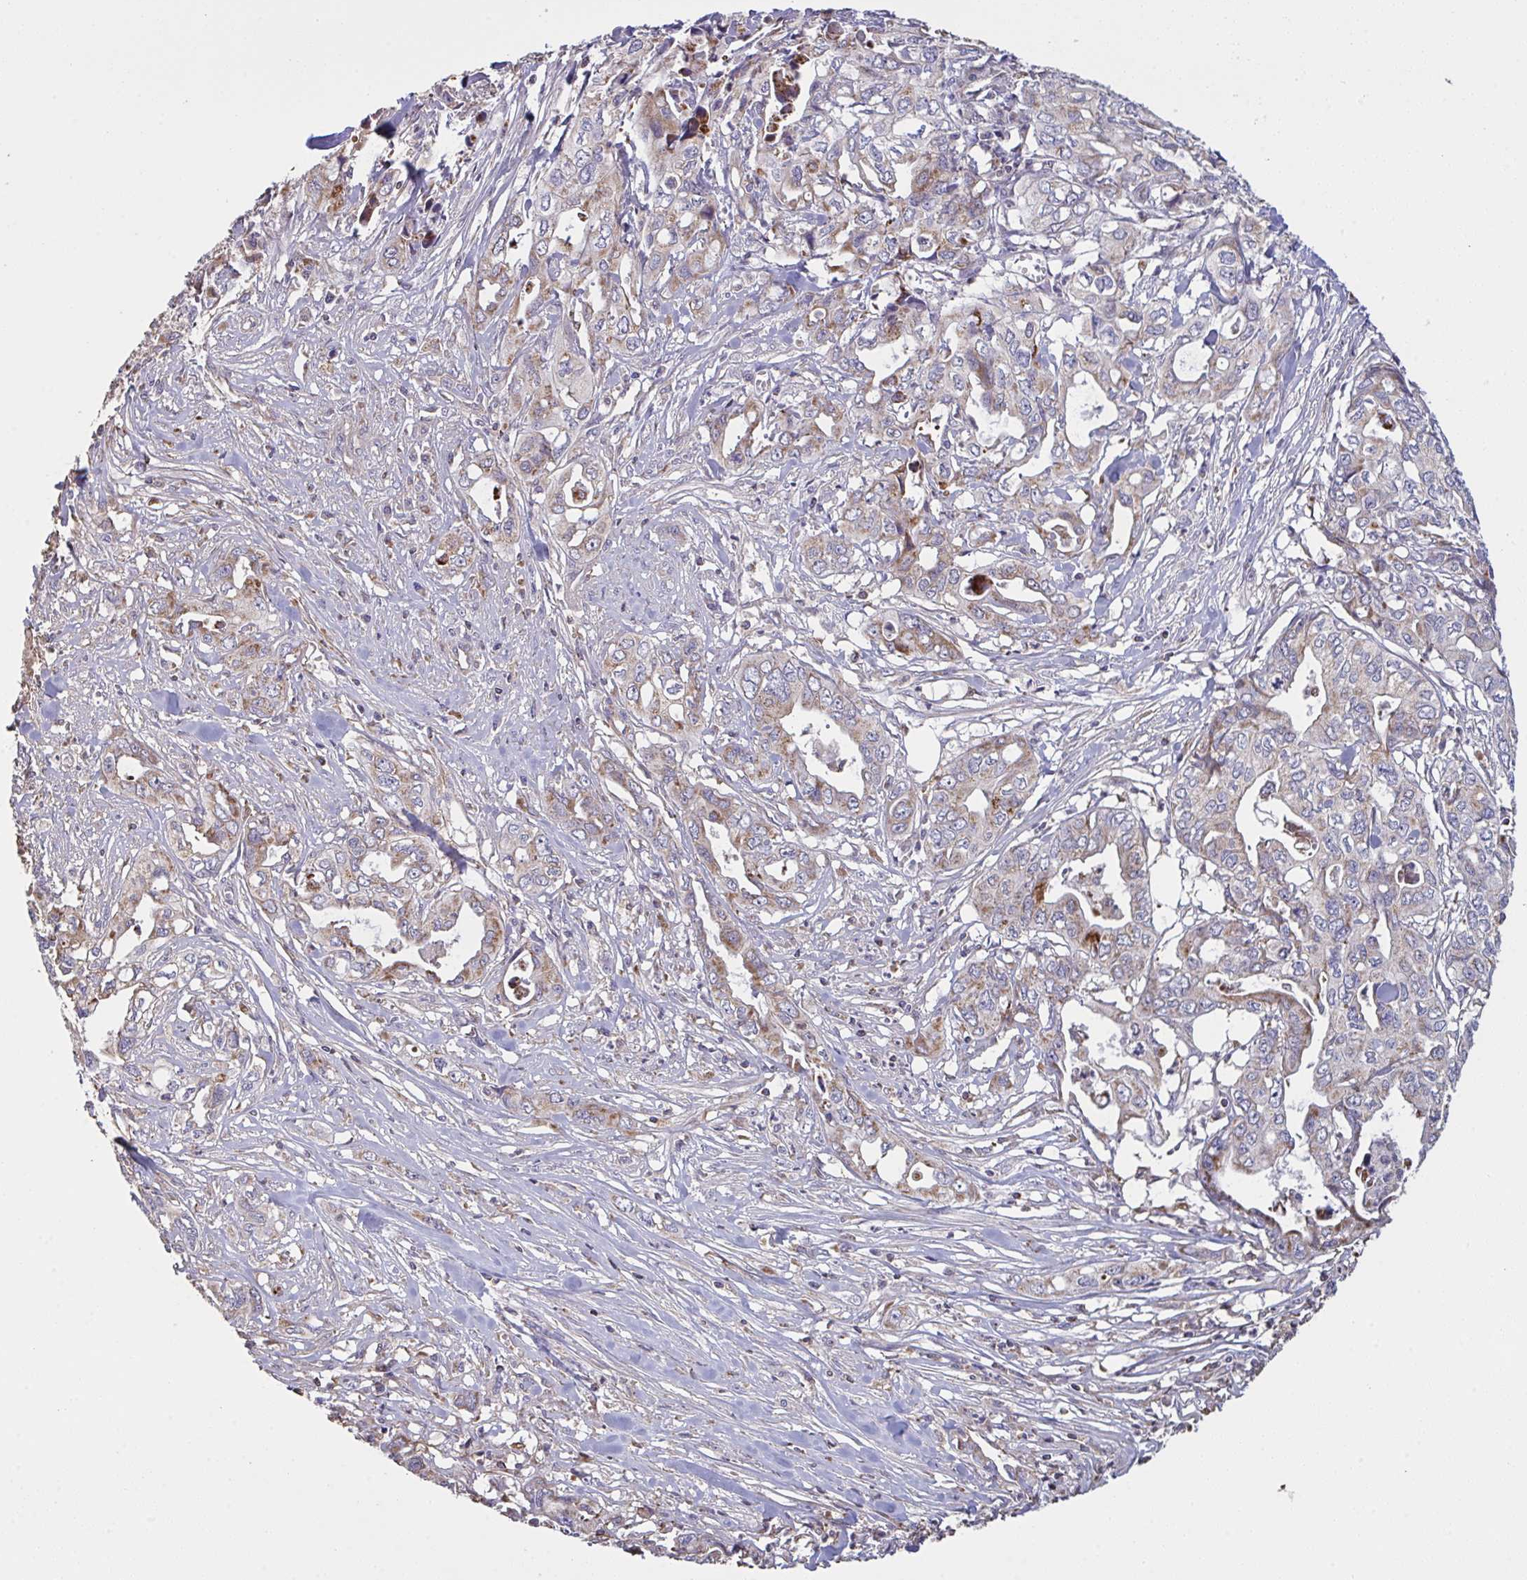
{"staining": {"intensity": "moderate", "quantity": "25%-75%", "location": "cytoplasmic/membranous"}, "tissue": "pancreatic cancer", "cell_type": "Tumor cells", "image_type": "cancer", "snomed": [{"axis": "morphology", "description": "Adenocarcinoma, NOS"}, {"axis": "topography", "description": "Pancreas"}], "caption": "Protein staining by IHC shows moderate cytoplasmic/membranous positivity in approximately 25%-75% of tumor cells in pancreatic cancer.", "gene": "MICOS10", "patient": {"sex": "male", "age": 68}}